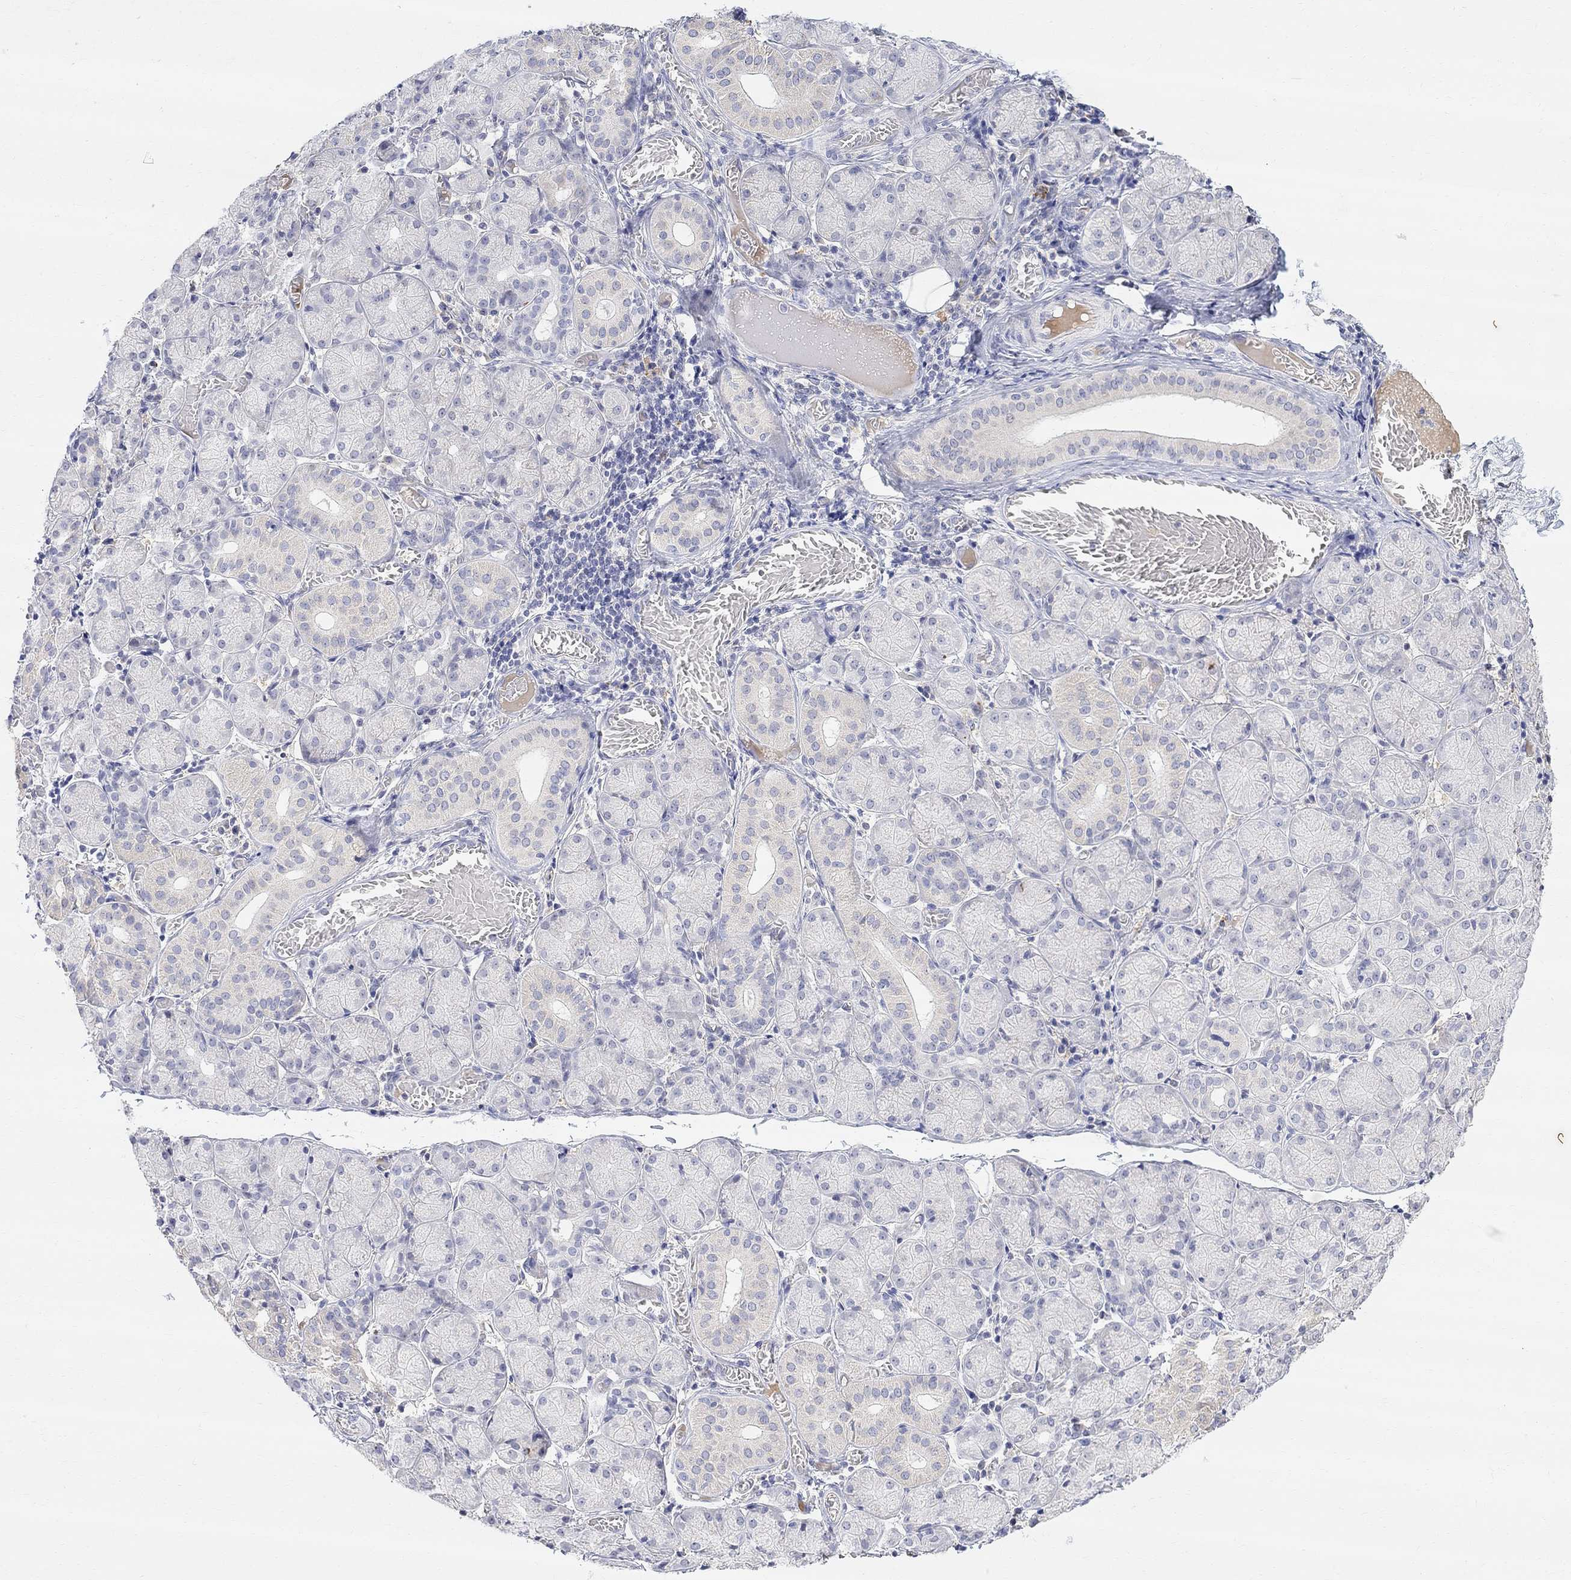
{"staining": {"intensity": "negative", "quantity": "none", "location": "none"}, "tissue": "salivary gland", "cell_type": "Glandular cells", "image_type": "normal", "snomed": [{"axis": "morphology", "description": "Normal tissue, NOS"}, {"axis": "topography", "description": "Salivary gland"}, {"axis": "topography", "description": "Peripheral nerve tissue"}], "caption": "This is an IHC image of benign human salivary gland. There is no expression in glandular cells.", "gene": "FNDC5", "patient": {"sex": "female", "age": 24}}